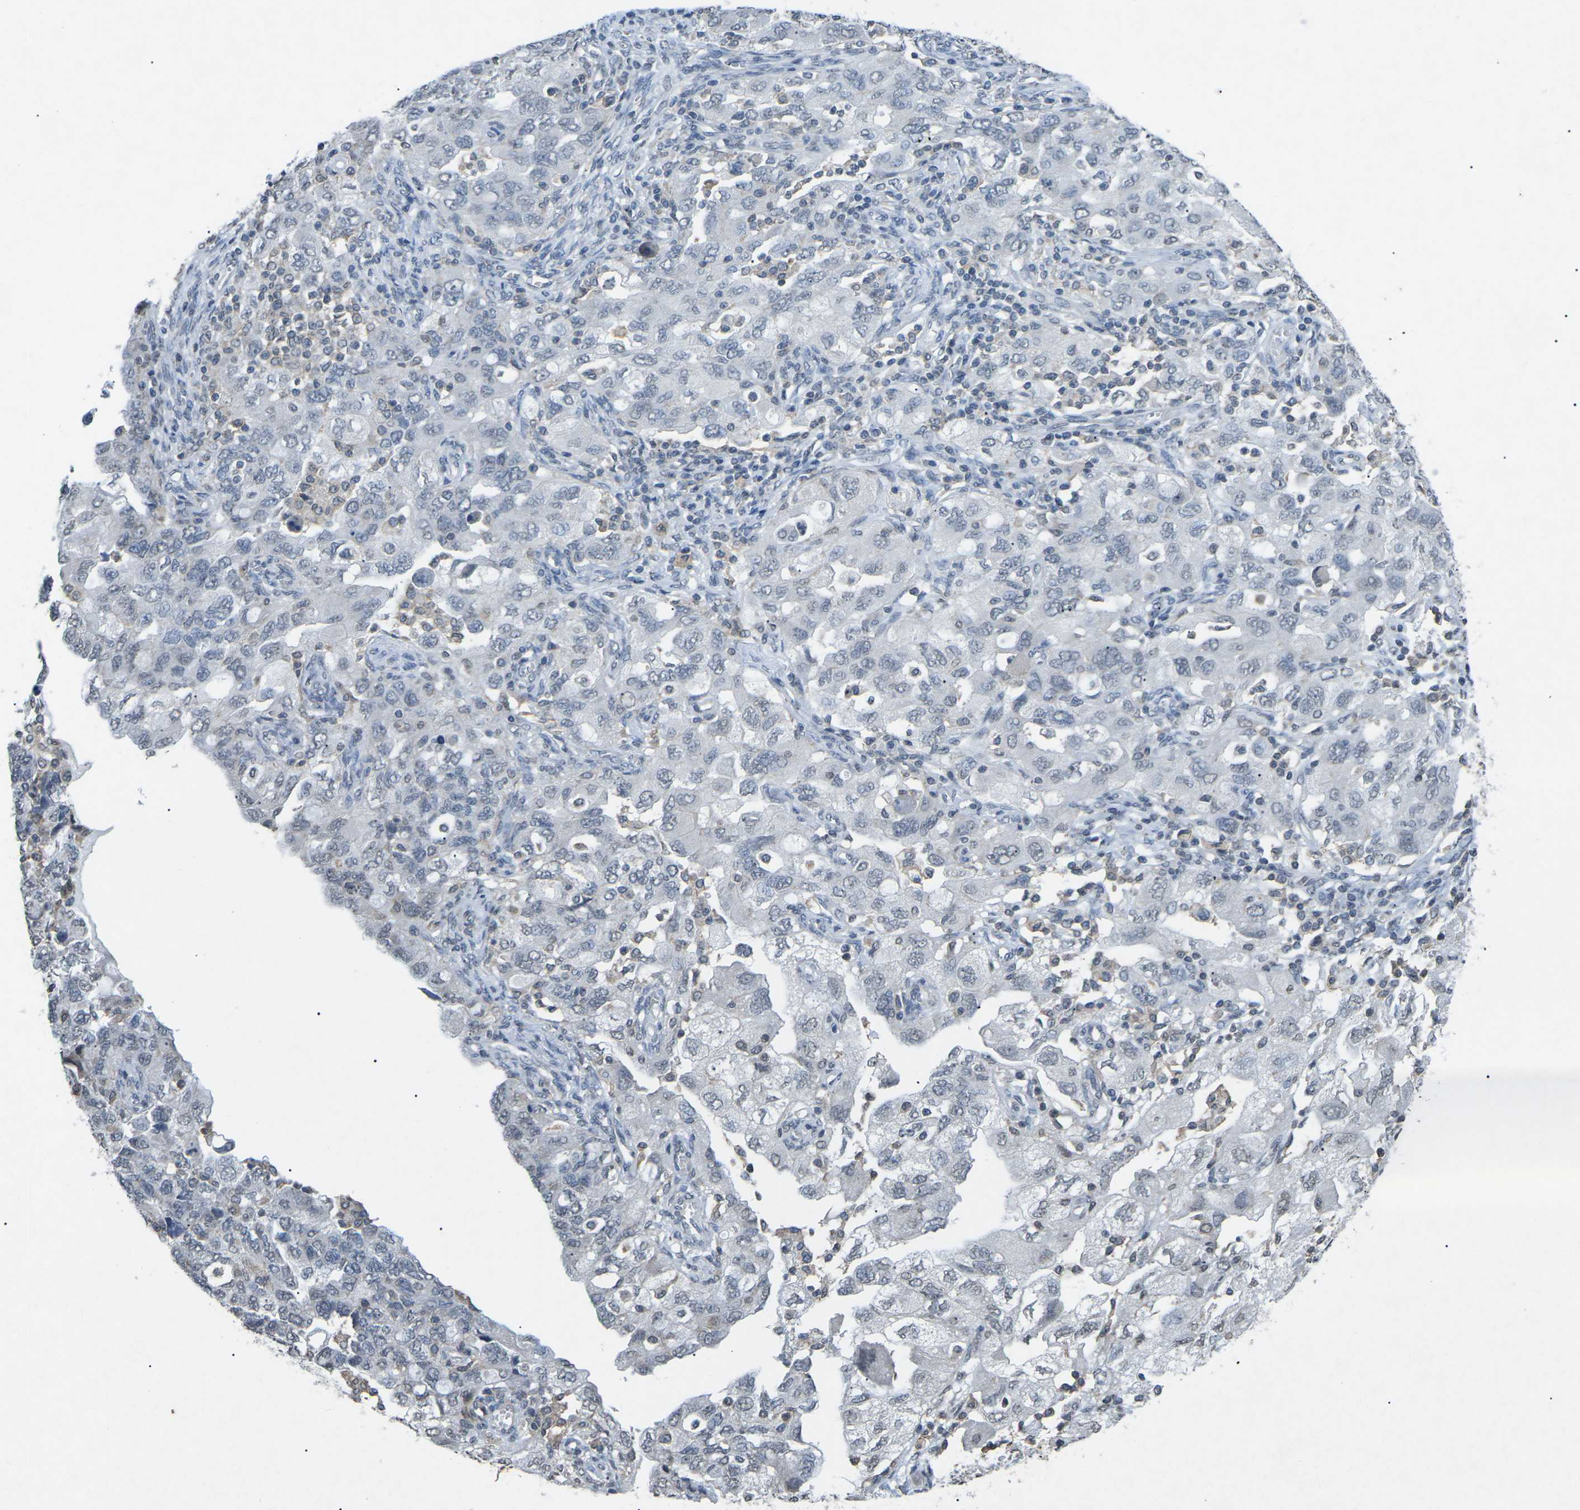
{"staining": {"intensity": "negative", "quantity": "none", "location": "none"}, "tissue": "ovarian cancer", "cell_type": "Tumor cells", "image_type": "cancer", "snomed": [{"axis": "morphology", "description": "Carcinoma, NOS"}, {"axis": "morphology", "description": "Cystadenocarcinoma, serous, NOS"}, {"axis": "topography", "description": "Ovary"}], "caption": "This image is of ovarian carcinoma stained with IHC to label a protein in brown with the nuclei are counter-stained blue. There is no staining in tumor cells. (Brightfield microscopy of DAB immunohistochemistry at high magnification).", "gene": "TFR2", "patient": {"sex": "female", "age": 69}}